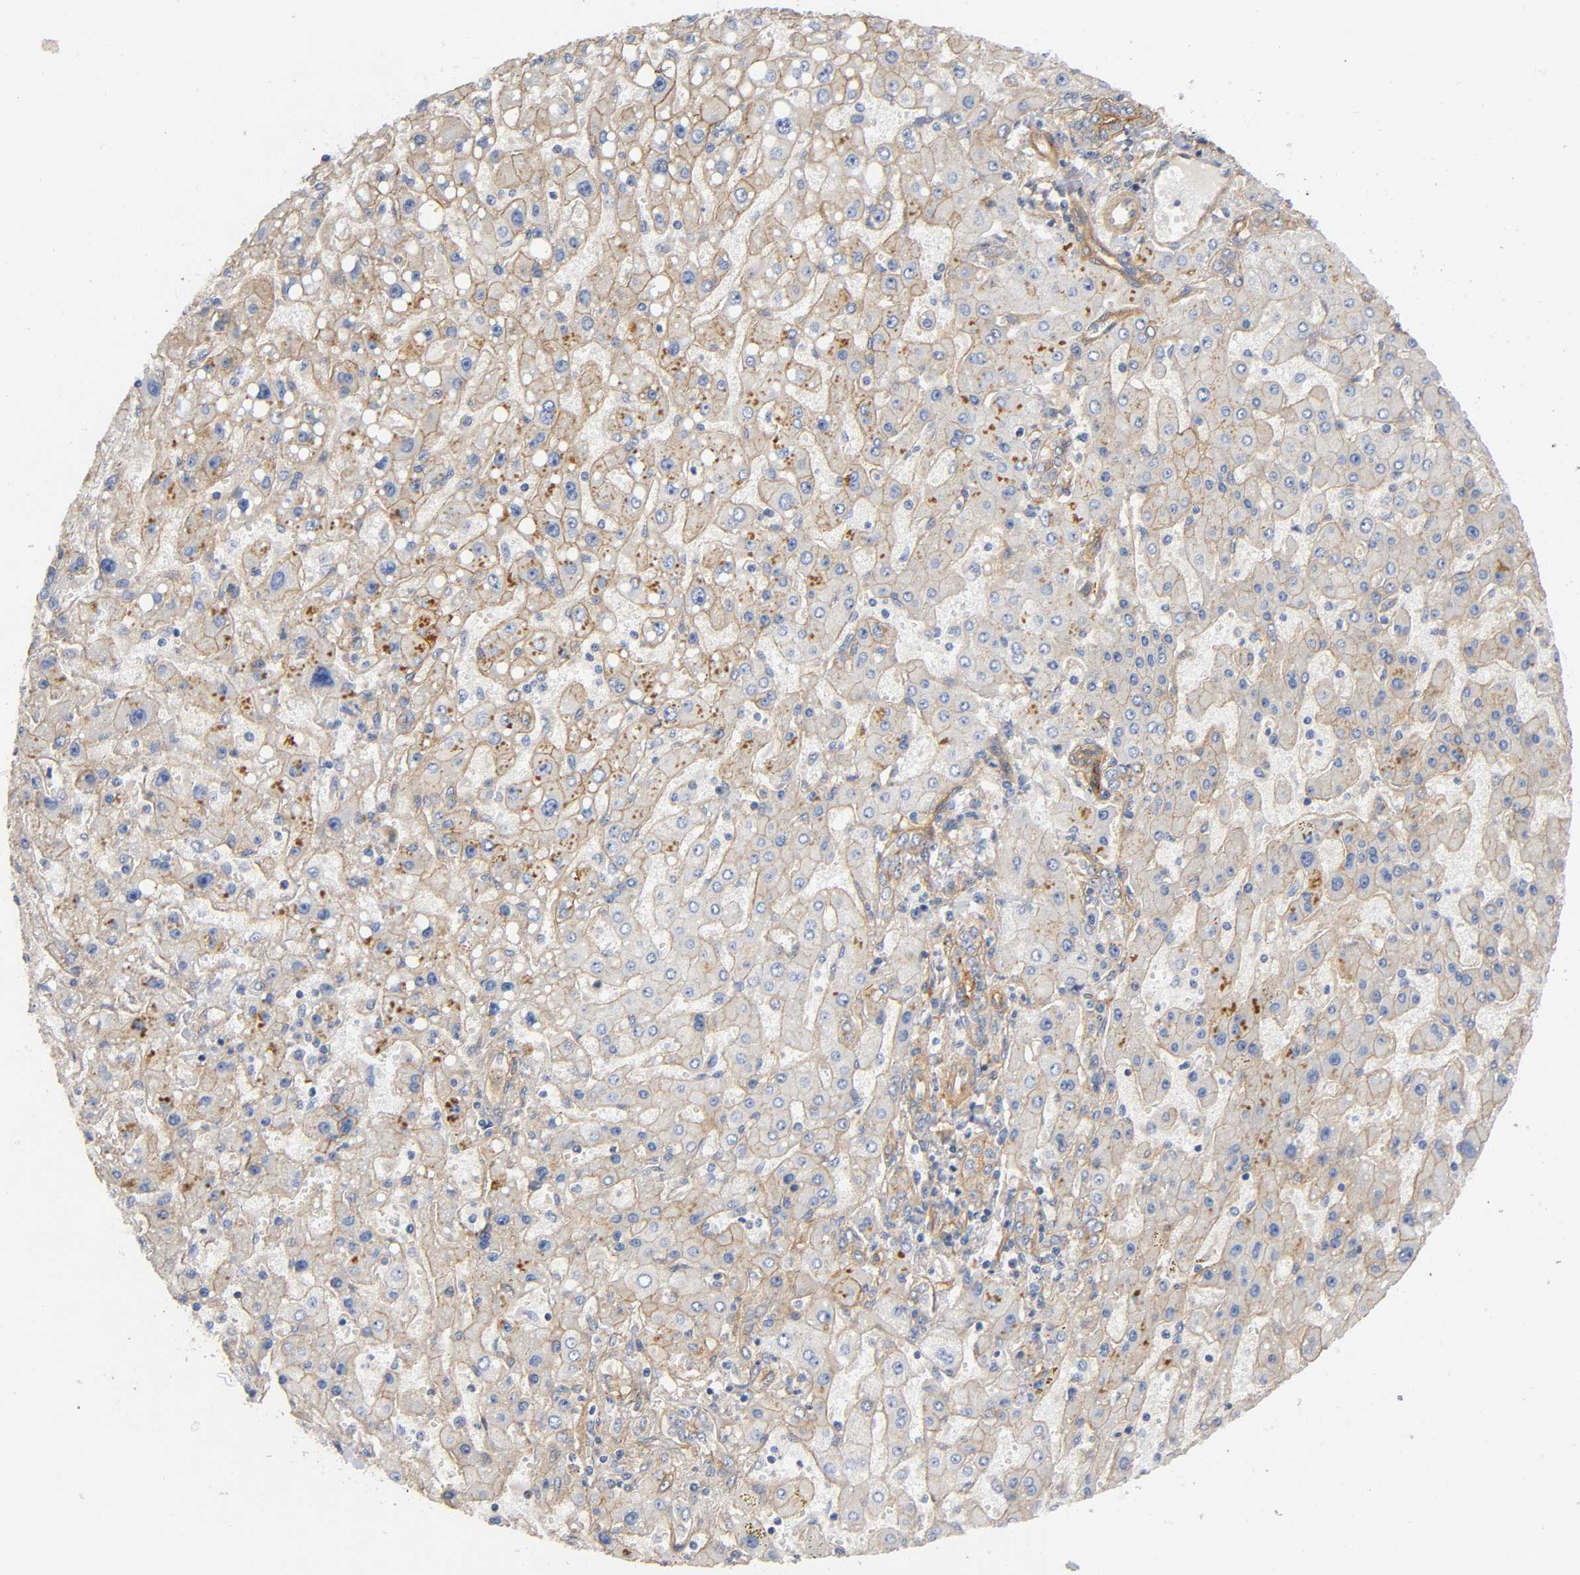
{"staining": {"intensity": "moderate", "quantity": "25%-75%", "location": "cytoplasmic/membranous"}, "tissue": "liver cancer", "cell_type": "Tumor cells", "image_type": "cancer", "snomed": [{"axis": "morphology", "description": "Carcinoma, Hepatocellular, NOS"}, {"axis": "topography", "description": "Liver"}], "caption": "Immunohistochemical staining of liver cancer (hepatocellular carcinoma) displays medium levels of moderate cytoplasmic/membranous positivity in approximately 25%-75% of tumor cells. (IHC, brightfield microscopy, high magnification).", "gene": "MARS1", "patient": {"sex": "female", "age": 53}}